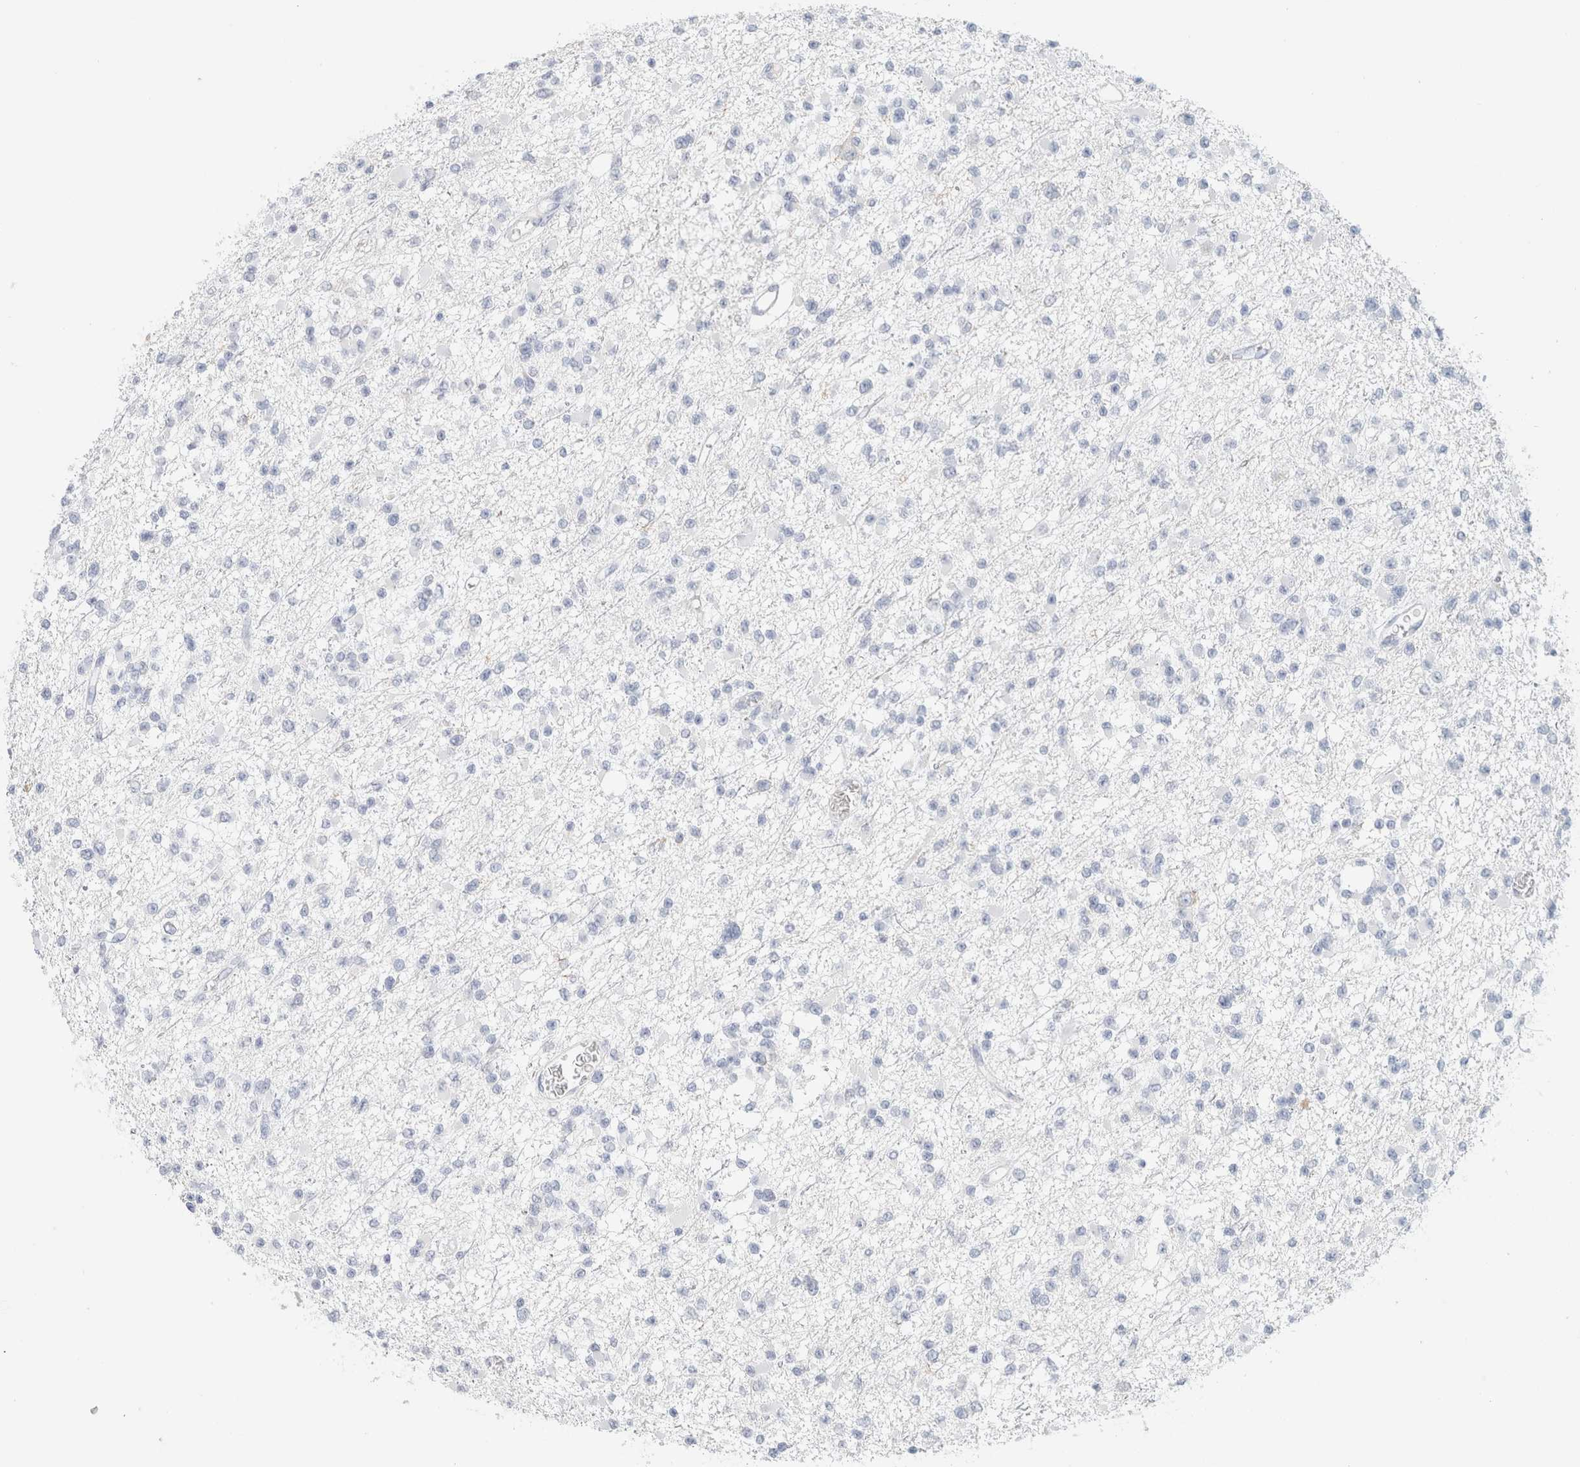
{"staining": {"intensity": "negative", "quantity": "none", "location": "none"}, "tissue": "glioma", "cell_type": "Tumor cells", "image_type": "cancer", "snomed": [{"axis": "morphology", "description": "Glioma, malignant, Low grade"}, {"axis": "topography", "description": "Brain"}], "caption": "An IHC image of glioma is shown. There is no staining in tumor cells of glioma.", "gene": "HEXD", "patient": {"sex": "female", "age": 22}}